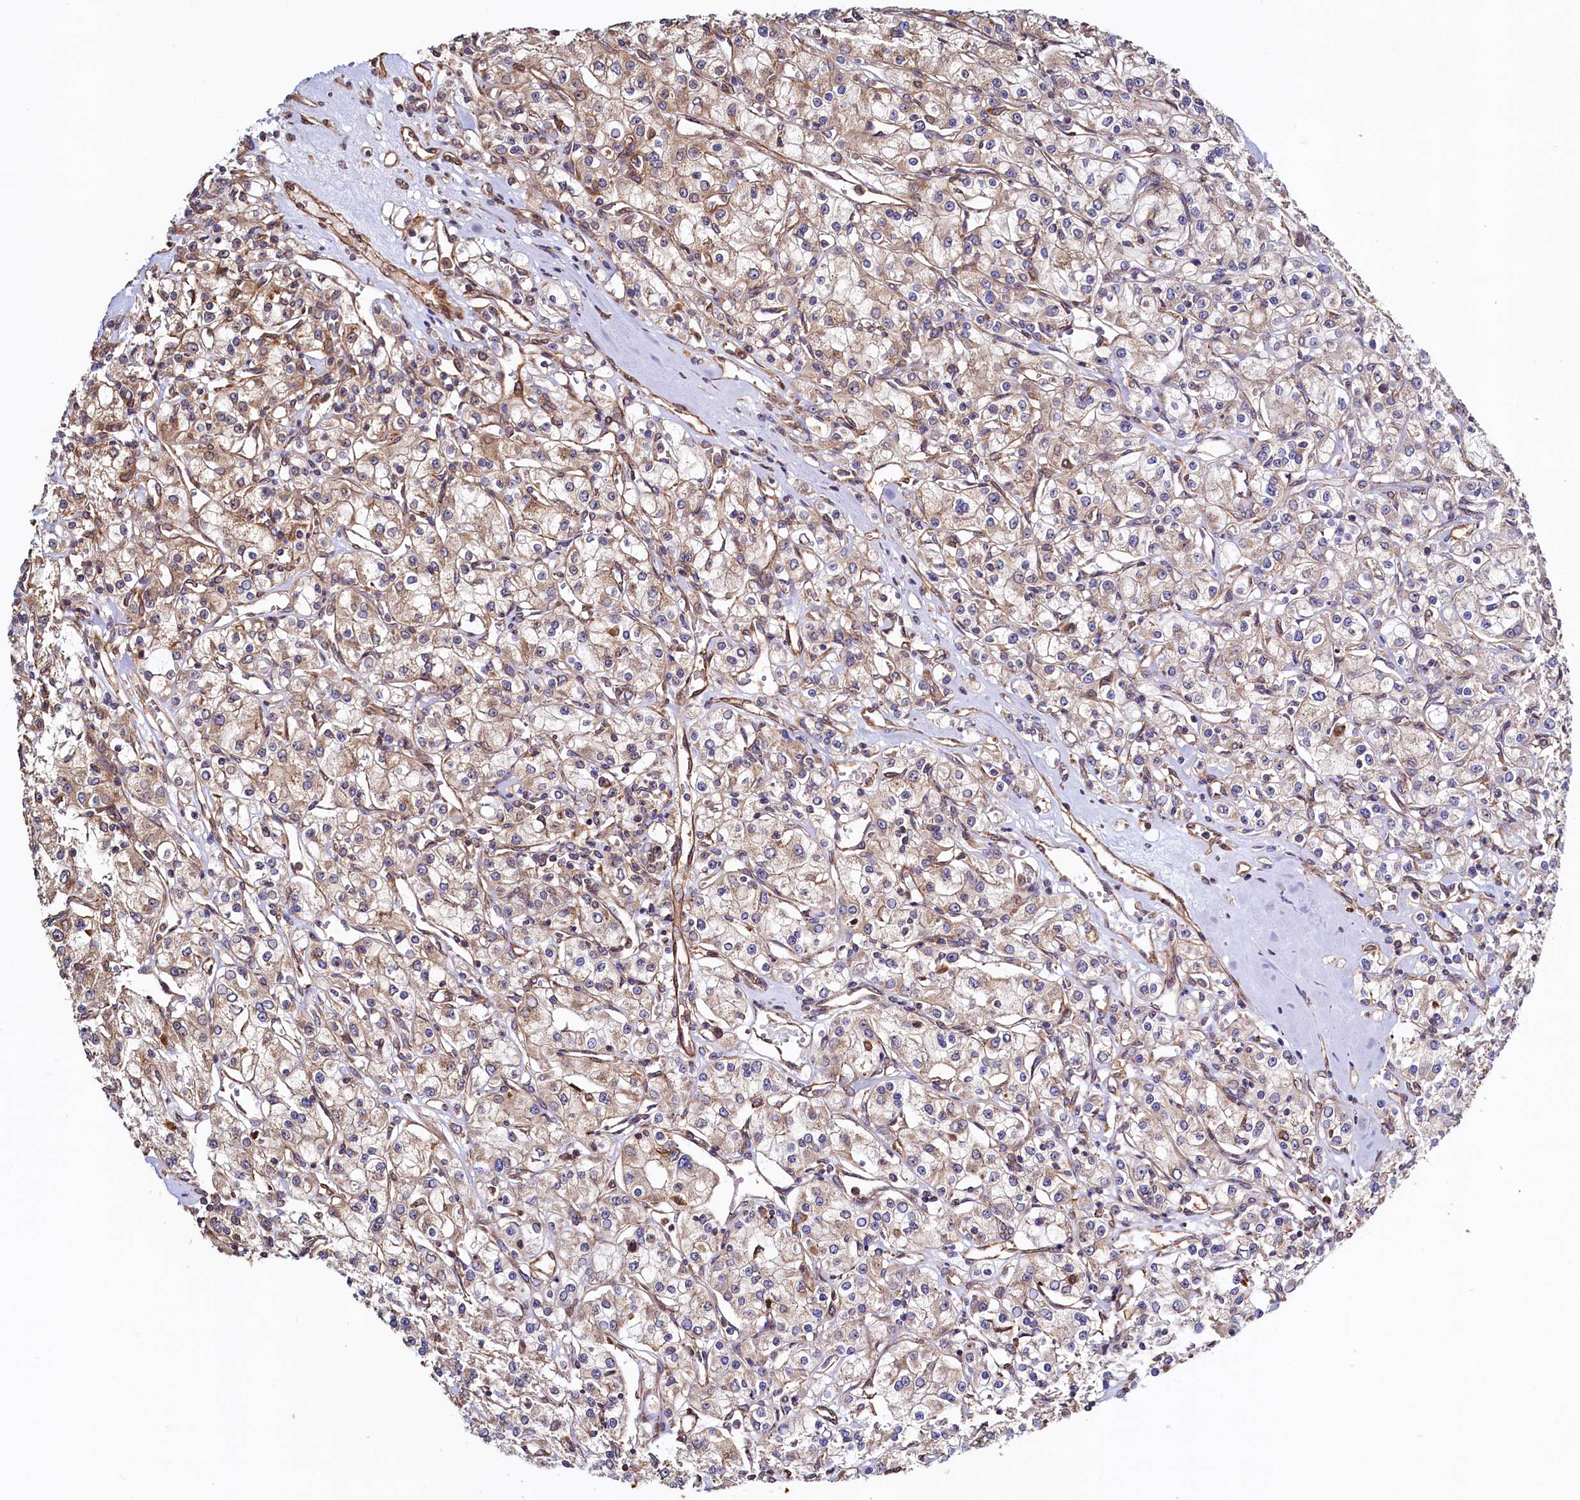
{"staining": {"intensity": "weak", "quantity": "25%-75%", "location": "cytoplasmic/membranous"}, "tissue": "renal cancer", "cell_type": "Tumor cells", "image_type": "cancer", "snomed": [{"axis": "morphology", "description": "Adenocarcinoma, NOS"}, {"axis": "topography", "description": "Kidney"}], "caption": "Renal cancer tissue displays weak cytoplasmic/membranous staining in approximately 25%-75% of tumor cells", "gene": "ATXN2L", "patient": {"sex": "female", "age": 59}}